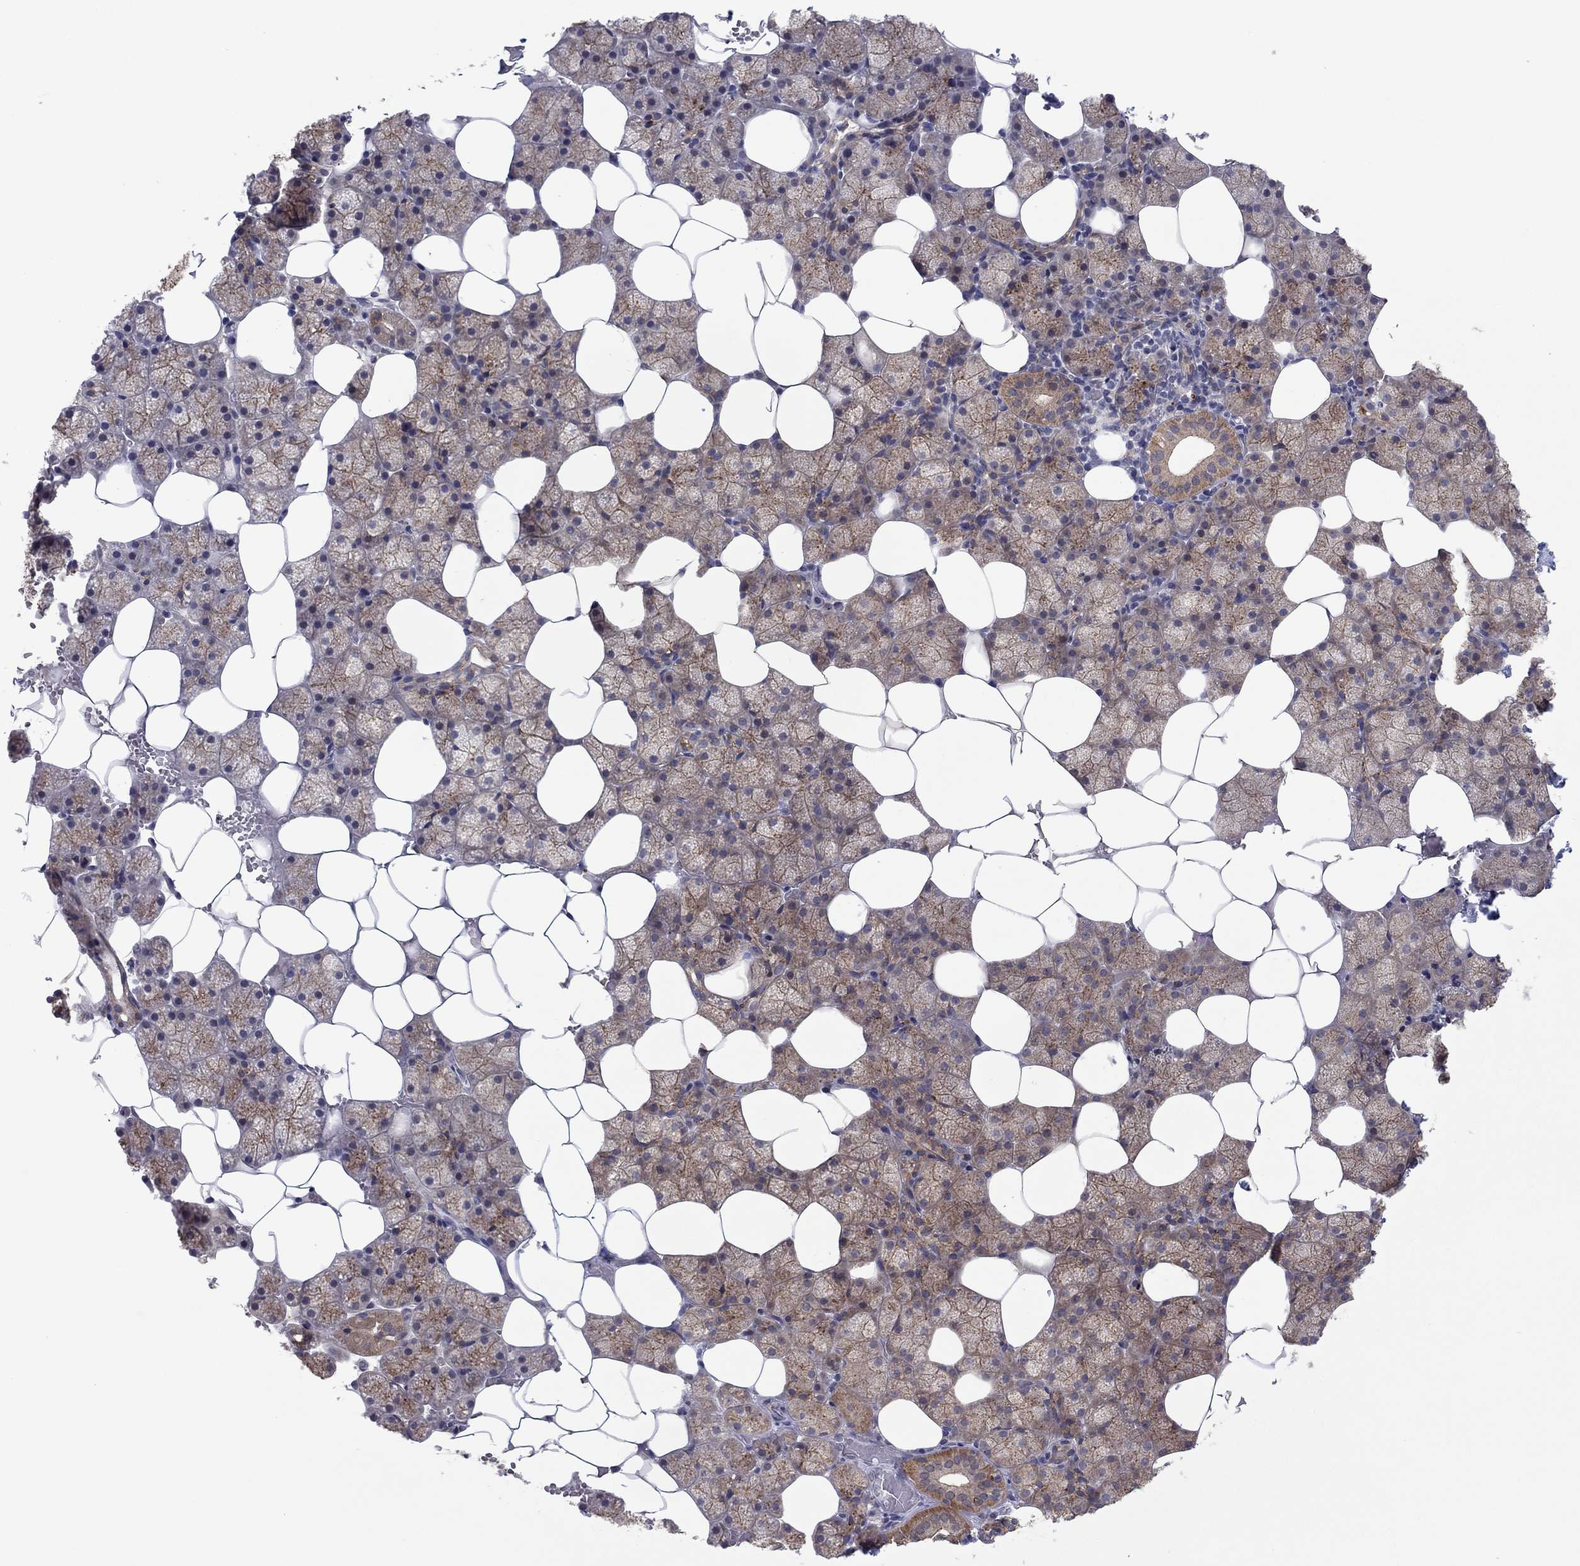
{"staining": {"intensity": "moderate", "quantity": ">75%", "location": "cytoplasmic/membranous"}, "tissue": "salivary gland", "cell_type": "Glandular cells", "image_type": "normal", "snomed": [{"axis": "morphology", "description": "Normal tissue, NOS"}, {"axis": "topography", "description": "Salivary gland"}], "caption": "An IHC histopathology image of benign tissue is shown. Protein staining in brown shows moderate cytoplasmic/membranous positivity in salivary gland within glandular cells. (DAB = brown stain, brightfield microscopy at high magnification).", "gene": "CRACDL", "patient": {"sex": "male", "age": 38}}